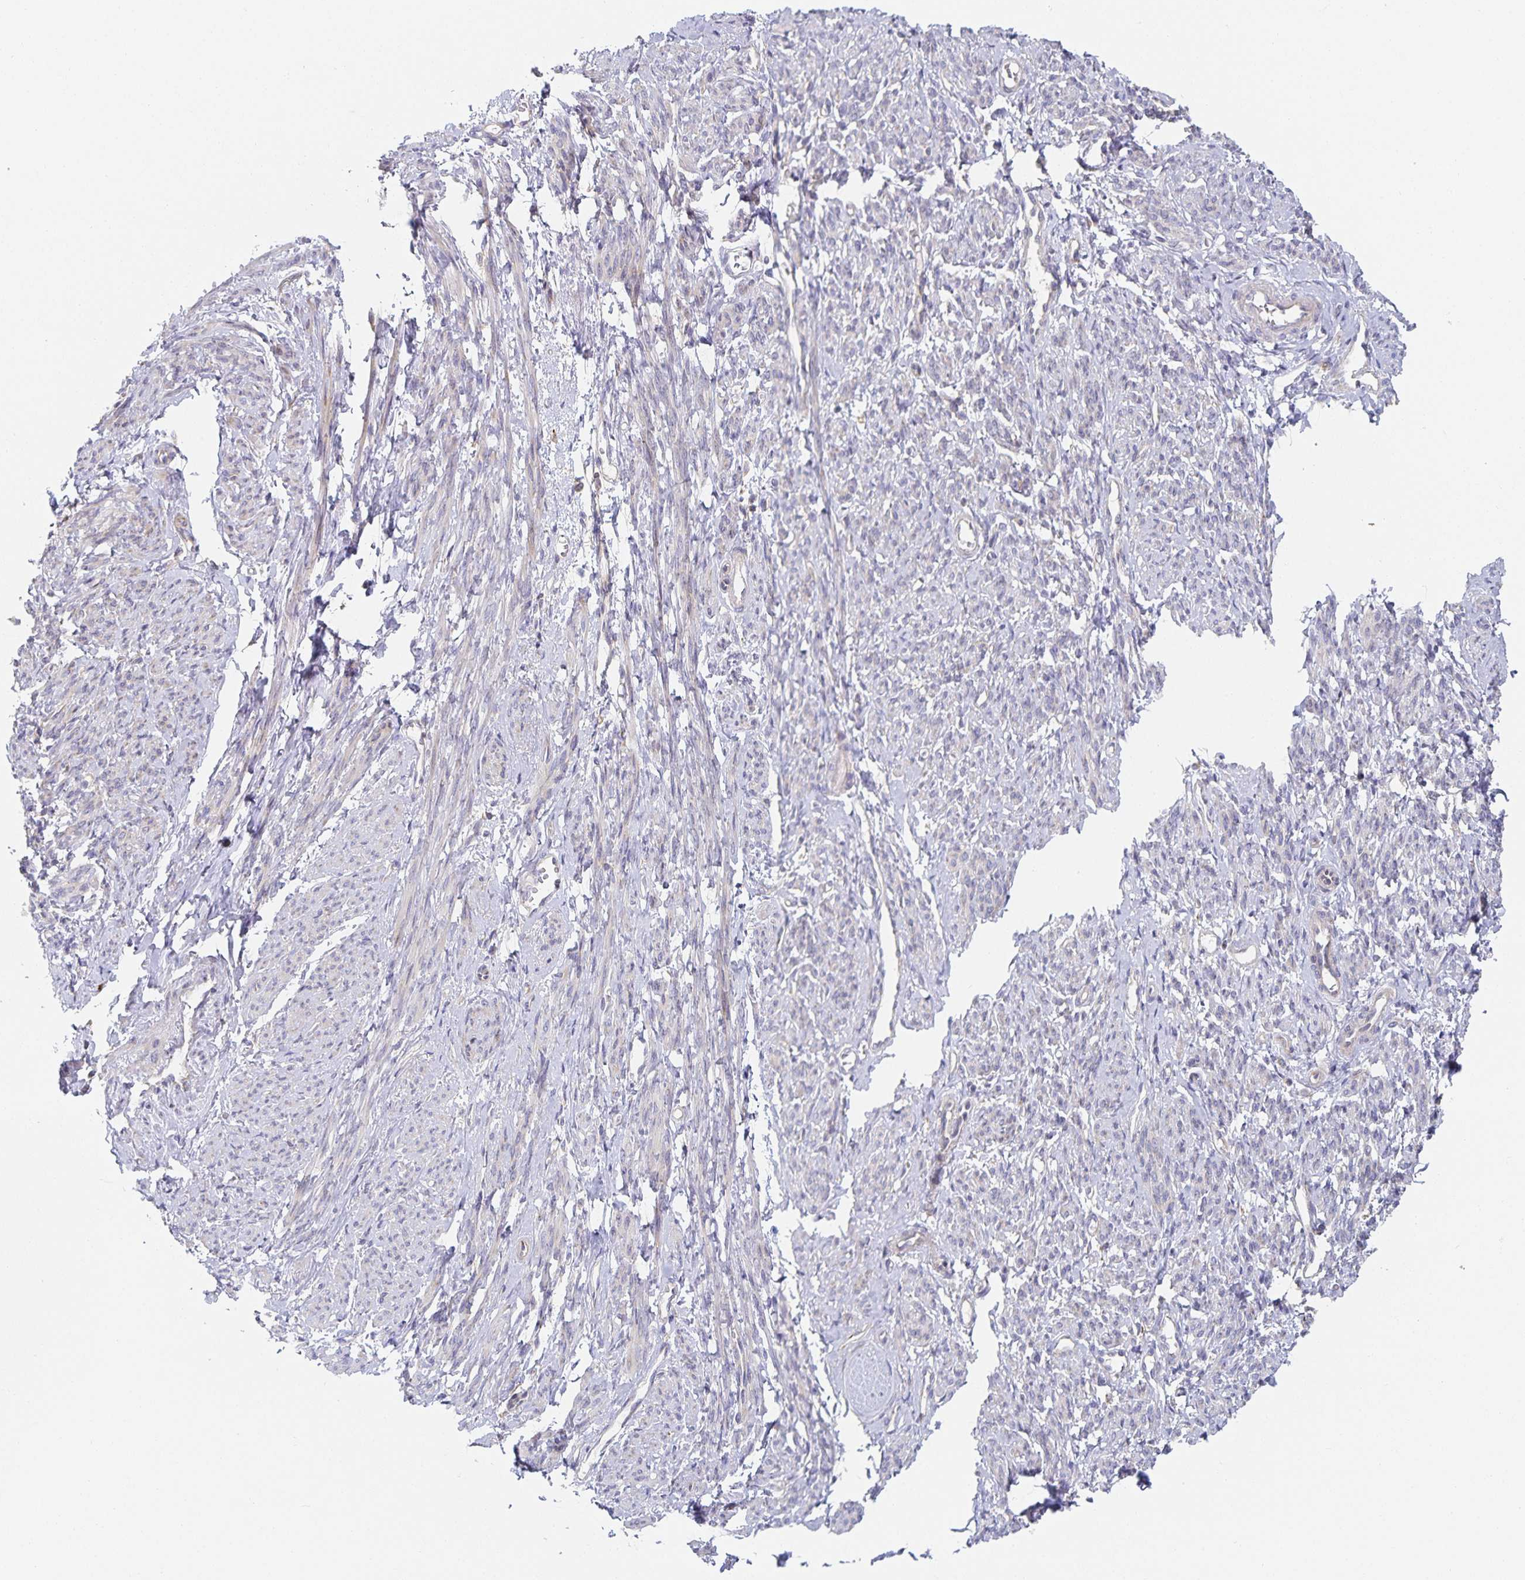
{"staining": {"intensity": "weak", "quantity": "<25%", "location": "cytoplasmic/membranous"}, "tissue": "smooth muscle", "cell_type": "Smooth muscle cells", "image_type": "normal", "snomed": [{"axis": "morphology", "description": "Normal tissue, NOS"}, {"axis": "topography", "description": "Smooth muscle"}], "caption": "Smooth muscle cells are negative for brown protein staining in unremarkable smooth muscle.", "gene": "NOMO1", "patient": {"sex": "female", "age": 65}}